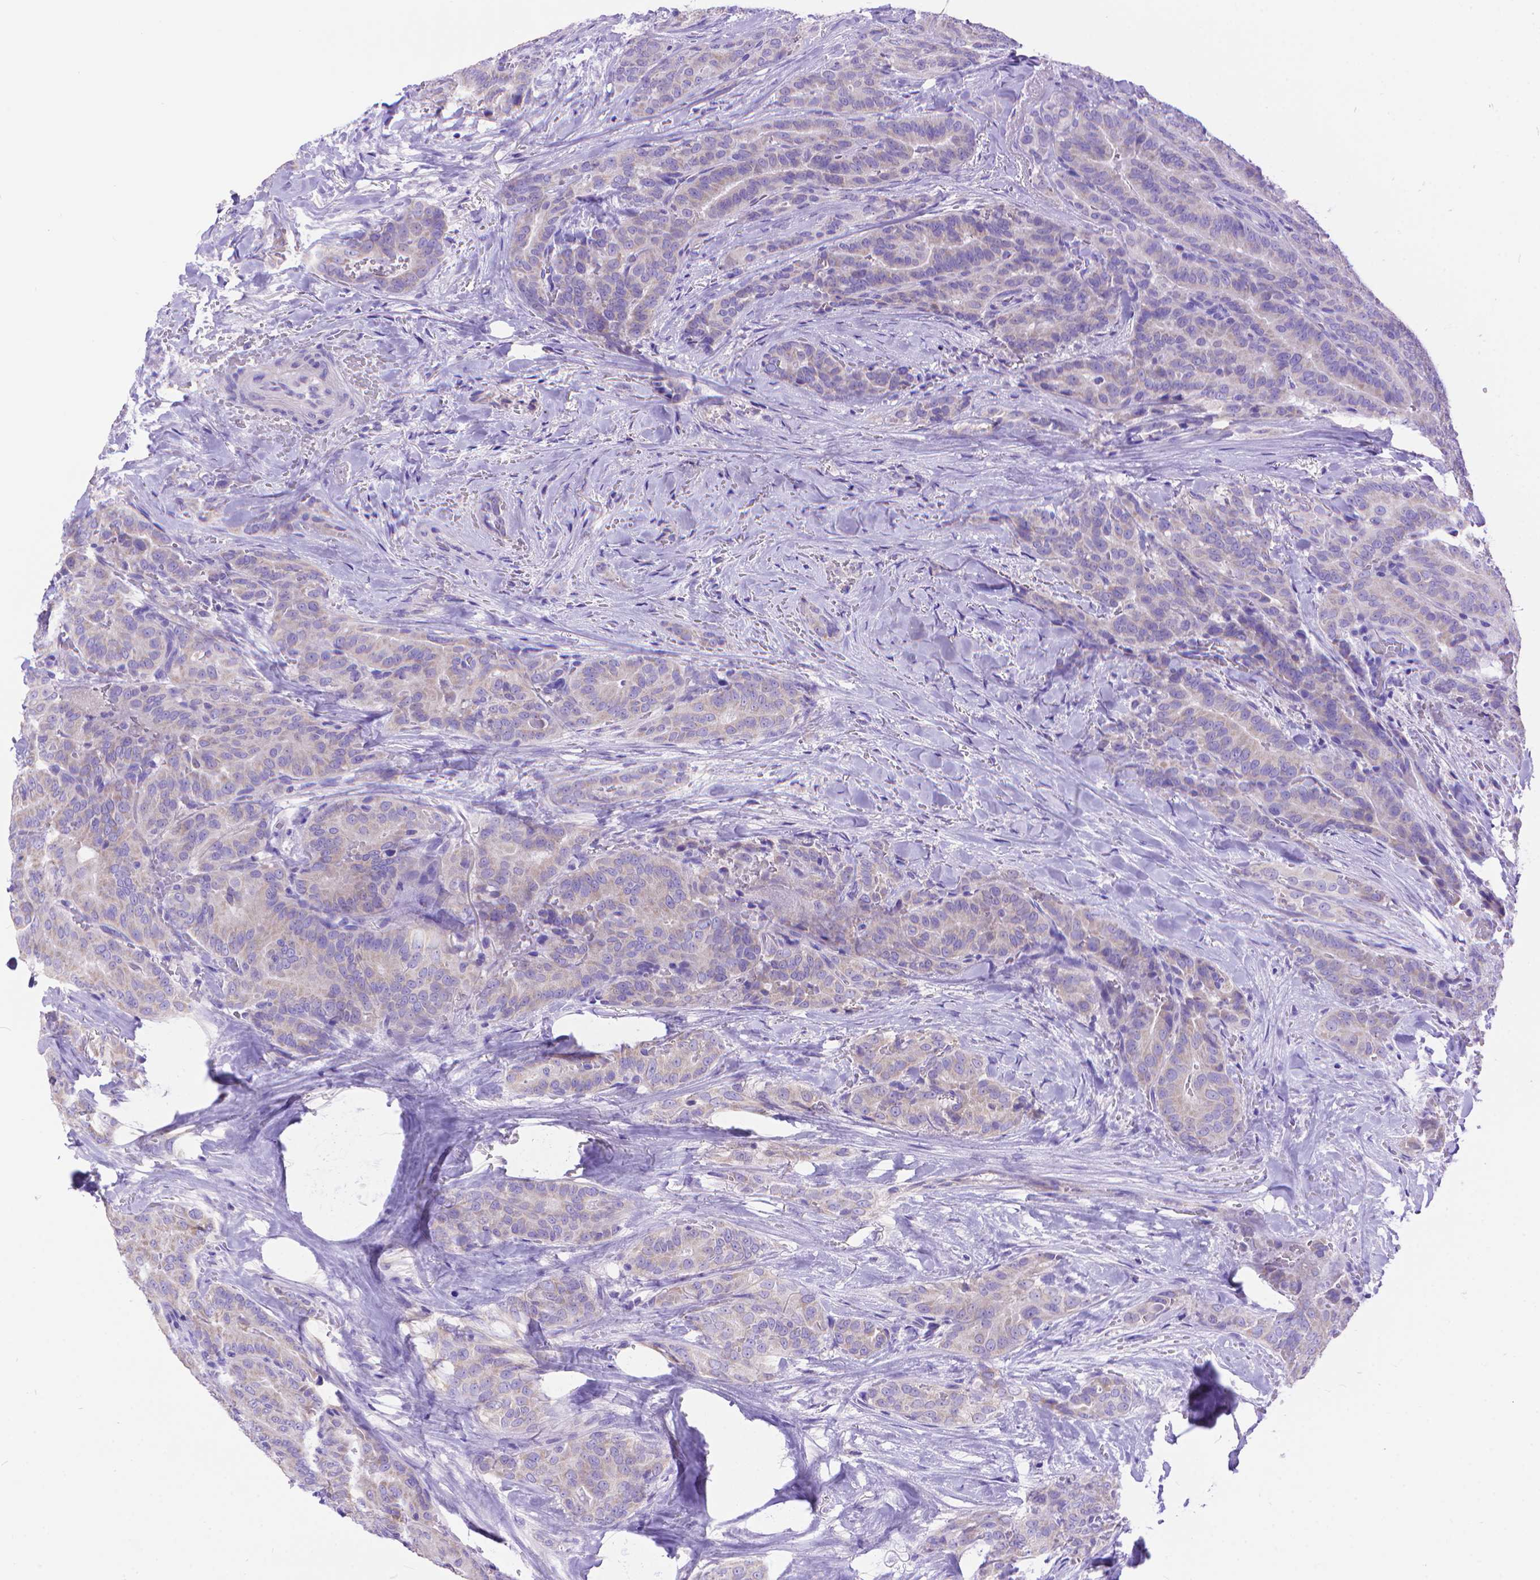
{"staining": {"intensity": "negative", "quantity": "none", "location": "none"}, "tissue": "thyroid cancer", "cell_type": "Tumor cells", "image_type": "cancer", "snomed": [{"axis": "morphology", "description": "Papillary adenocarcinoma, NOS"}, {"axis": "topography", "description": "Thyroid gland"}], "caption": "The immunohistochemistry (IHC) image has no significant positivity in tumor cells of papillary adenocarcinoma (thyroid) tissue.", "gene": "DHRS2", "patient": {"sex": "male", "age": 61}}